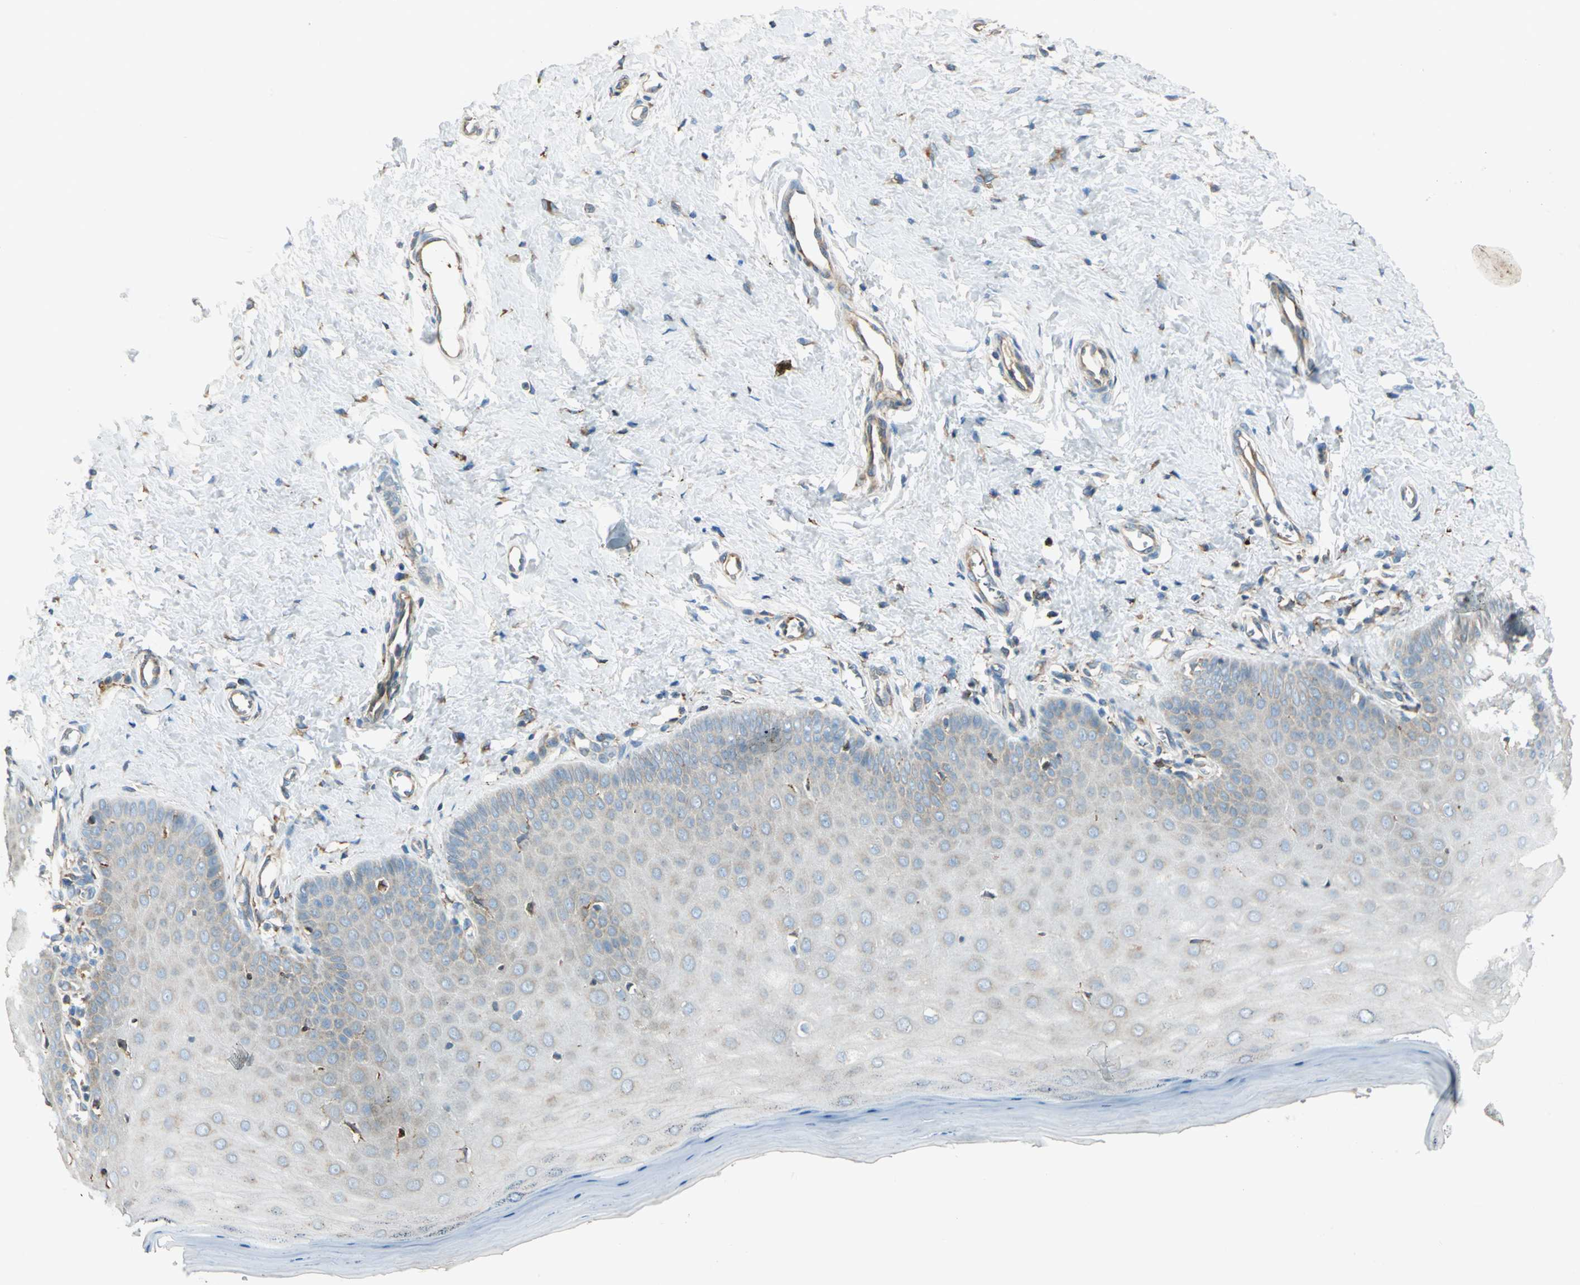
{"staining": {"intensity": "weak", "quantity": "25%-75%", "location": "cytoplasmic/membranous"}, "tissue": "cervix", "cell_type": "Glandular cells", "image_type": "normal", "snomed": [{"axis": "morphology", "description": "Normal tissue, NOS"}, {"axis": "topography", "description": "Cervix"}], "caption": "Human cervix stained with a brown dye exhibits weak cytoplasmic/membranous positive expression in approximately 25%-75% of glandular cells.", "gene": "PDIA4", "patient": {"sex": "female", "age": 55}}